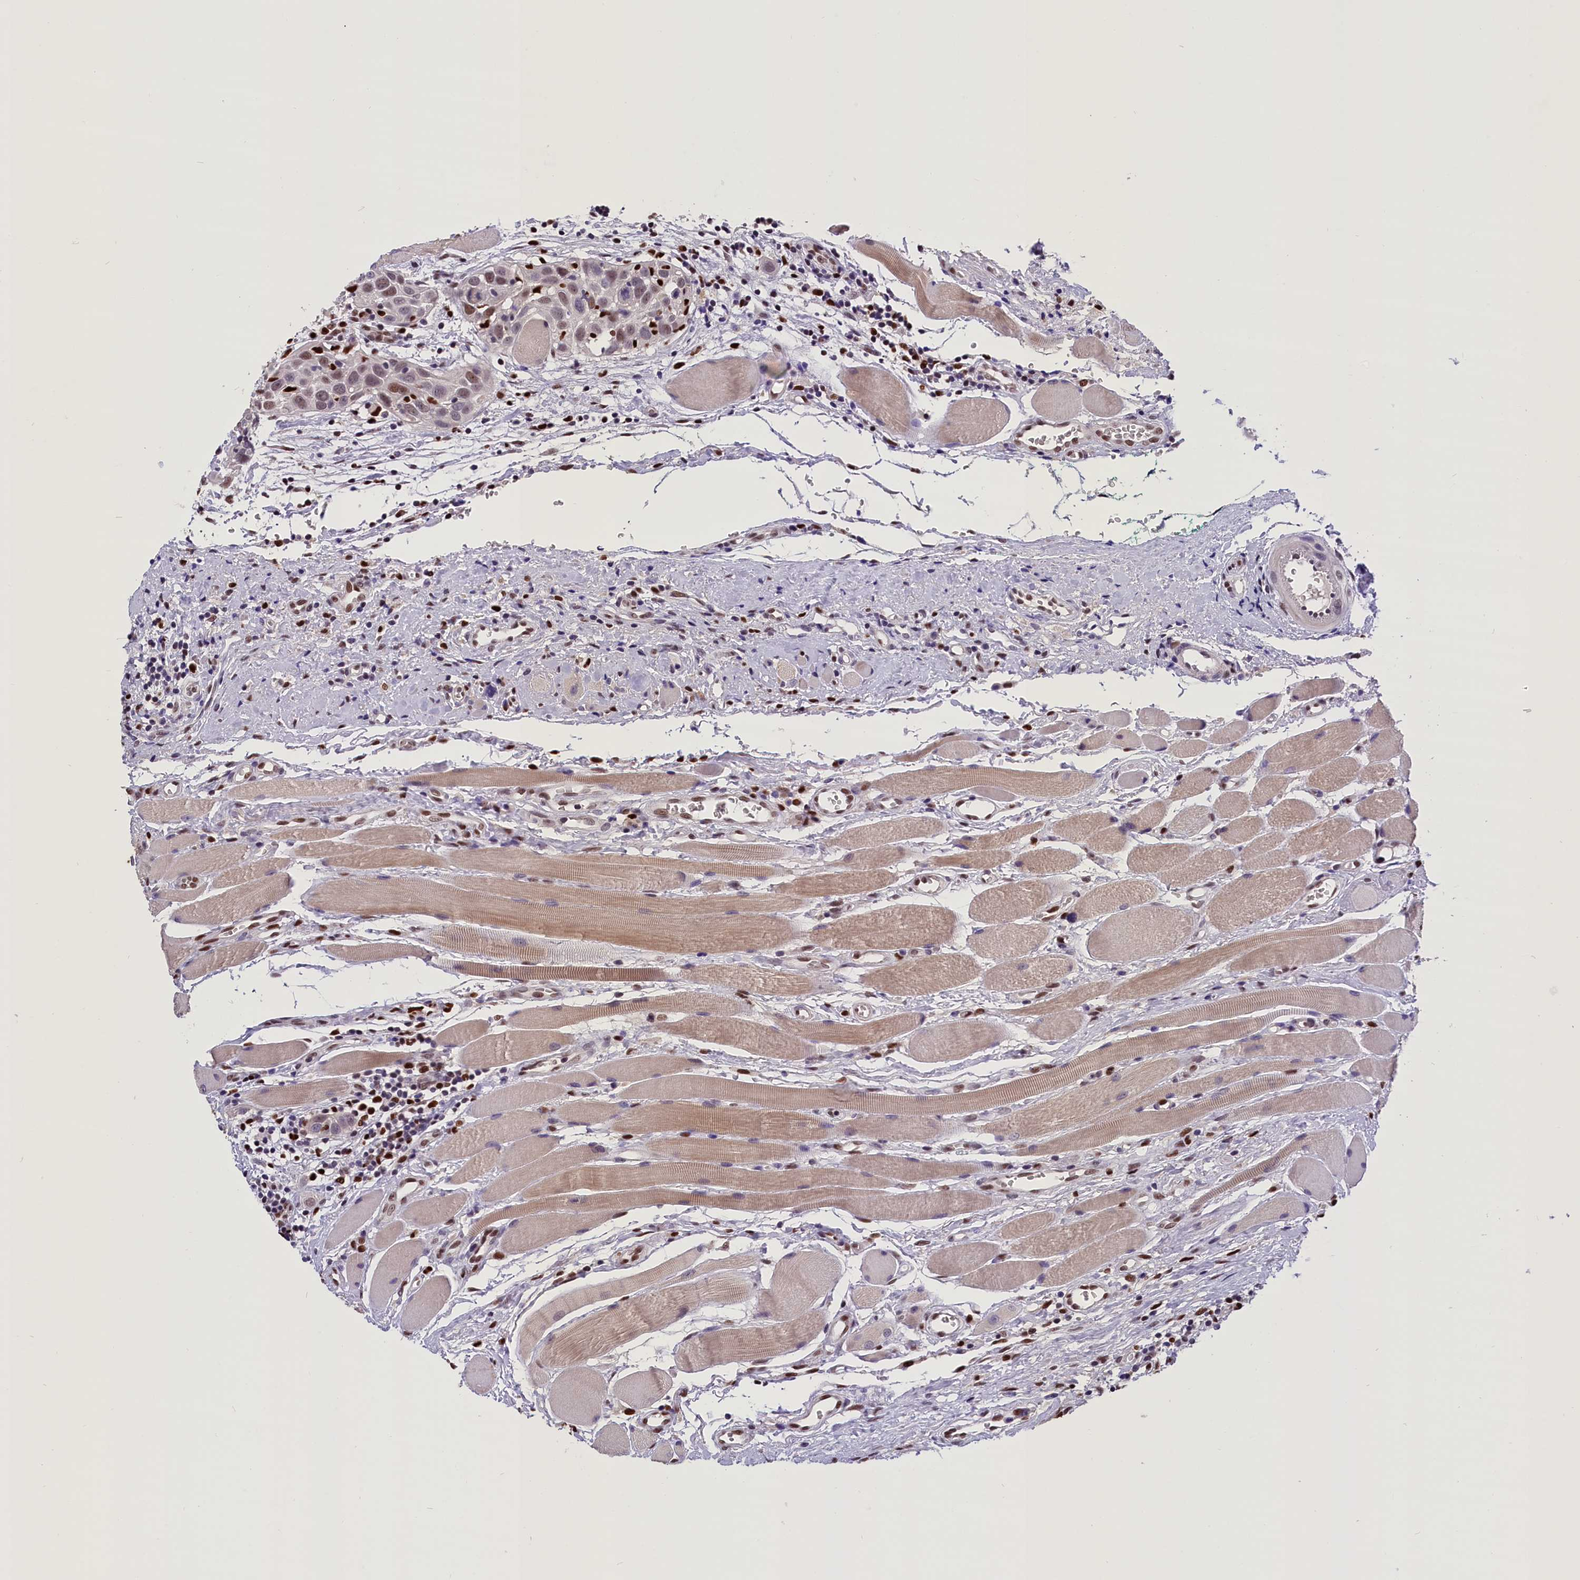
{"staining": {"intensity": "moderate", "quantity": "<25%", "location": "nuclear"}, "tissue": "head and neck cancer", "cell_type": "Tumor cells", "image_type": "cancer", "snomed": [{"axis": "morphology", "description": "Squamous cell carcinoma, NOS"}, {"axis": "topography", "description": "Oral tissue"}, {"axis": "topography", "description": "Head-Neck"}], "caption": "A photomicrograph showing moderate nuclear positivity in approximately <25% of tumor cells in squamous cell carcinoma (head and neck), as visualized by brown immunohistochemical staining.", "gene": "BTBD9", "patient": {"sex": "female", "age": 50}}